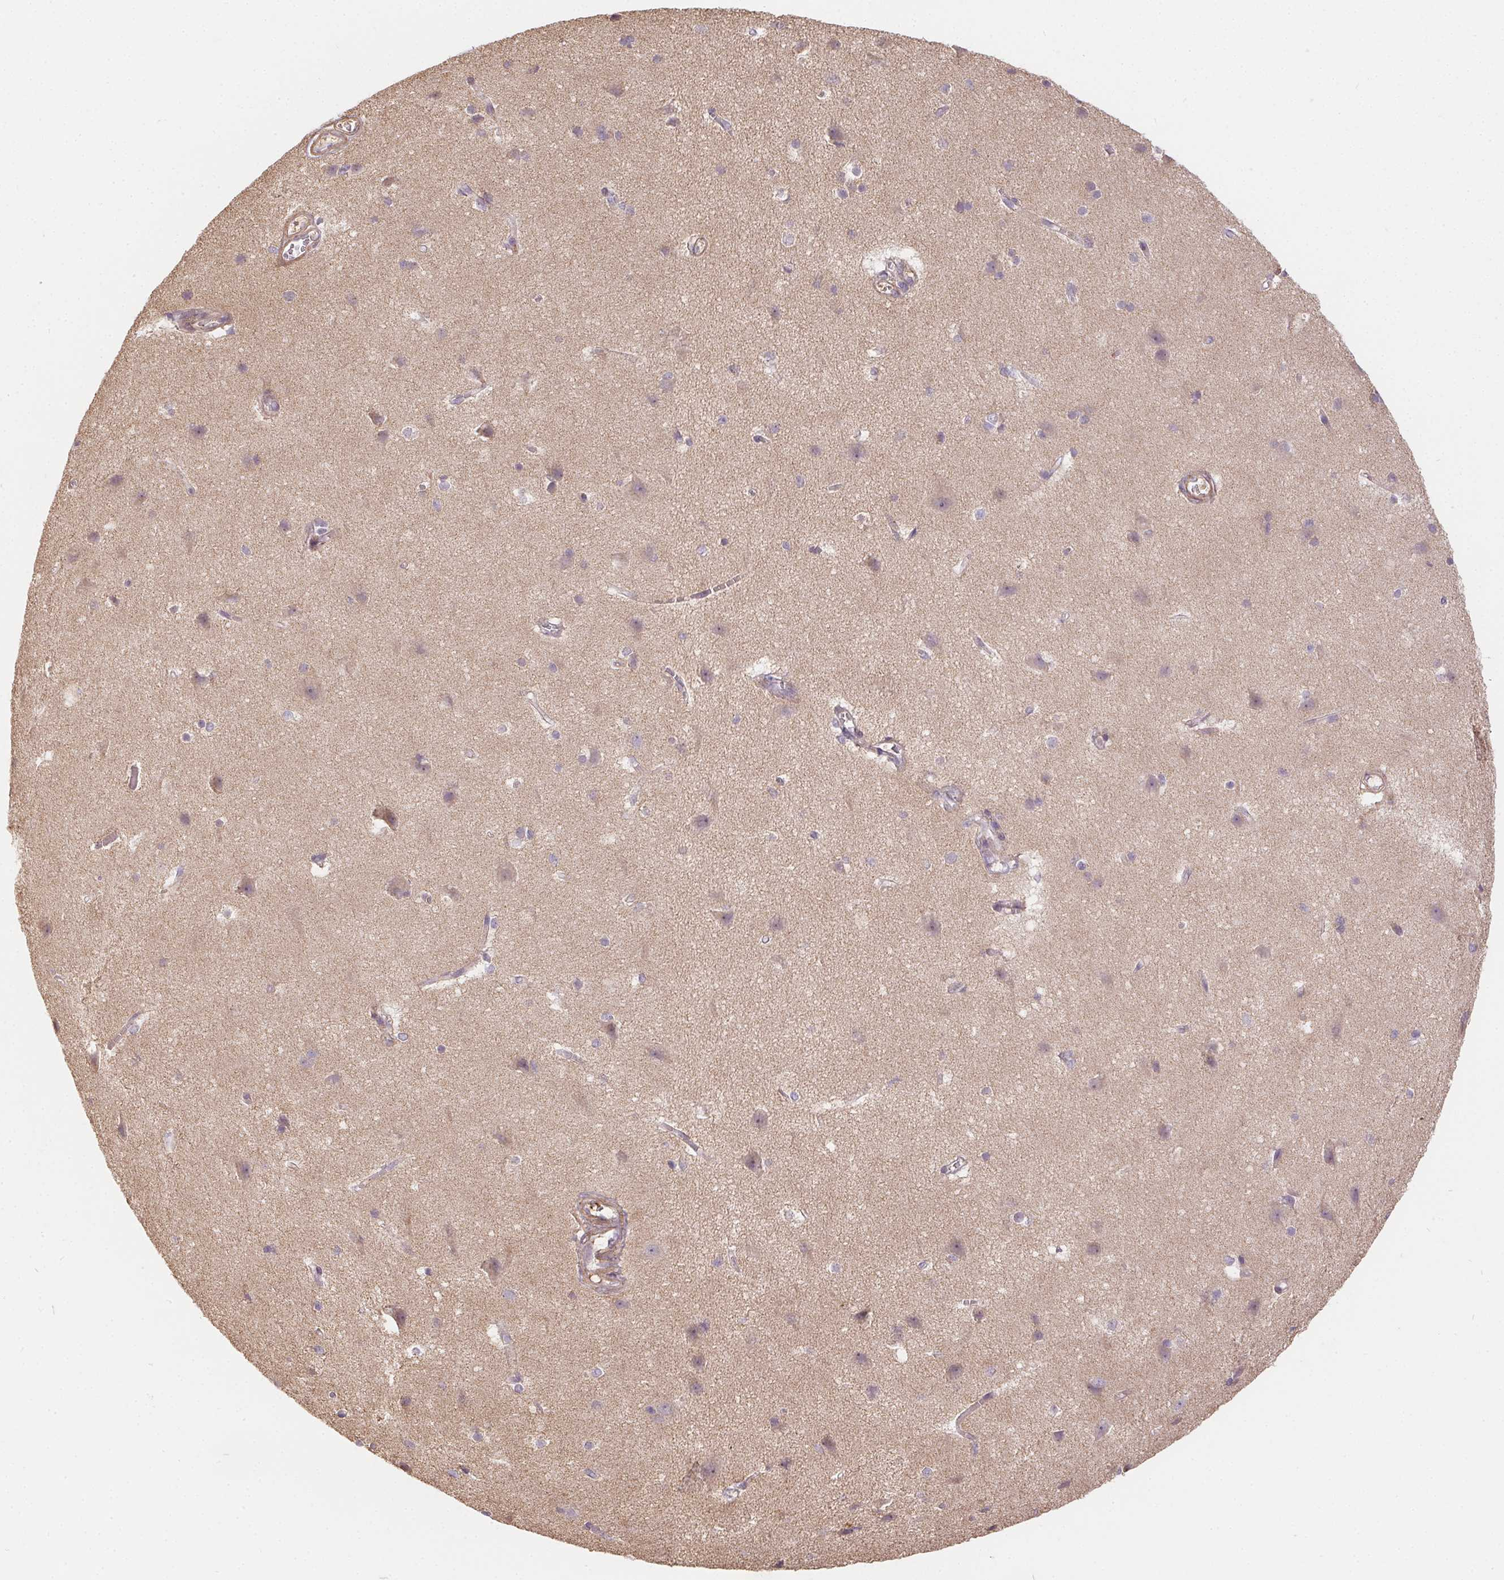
{"staining": {"intensity": "weak", "quantity": "<25%", "location": "cytoplasmic/membranous"}, "tissue": "cerebral cortex", "cell_type": "Endothelial cells", "image_type": "normal", "snomed": [{"axis": "morphology", "description": "Normal tissue, NOS"}, {"axis": "topography", "description": "Cerebral cortex"}], "caption": "DAB (3,3'-diaminobenzidine) immunohistochemical staining of benign cerebral cortex demonstrates no significant staining in endothelial cells. (Immunohistochemistry (ihc), brightfield microscopy, high magnification).", "gene": "REV3L", "patient": {"sex": "male", "age": 37}}